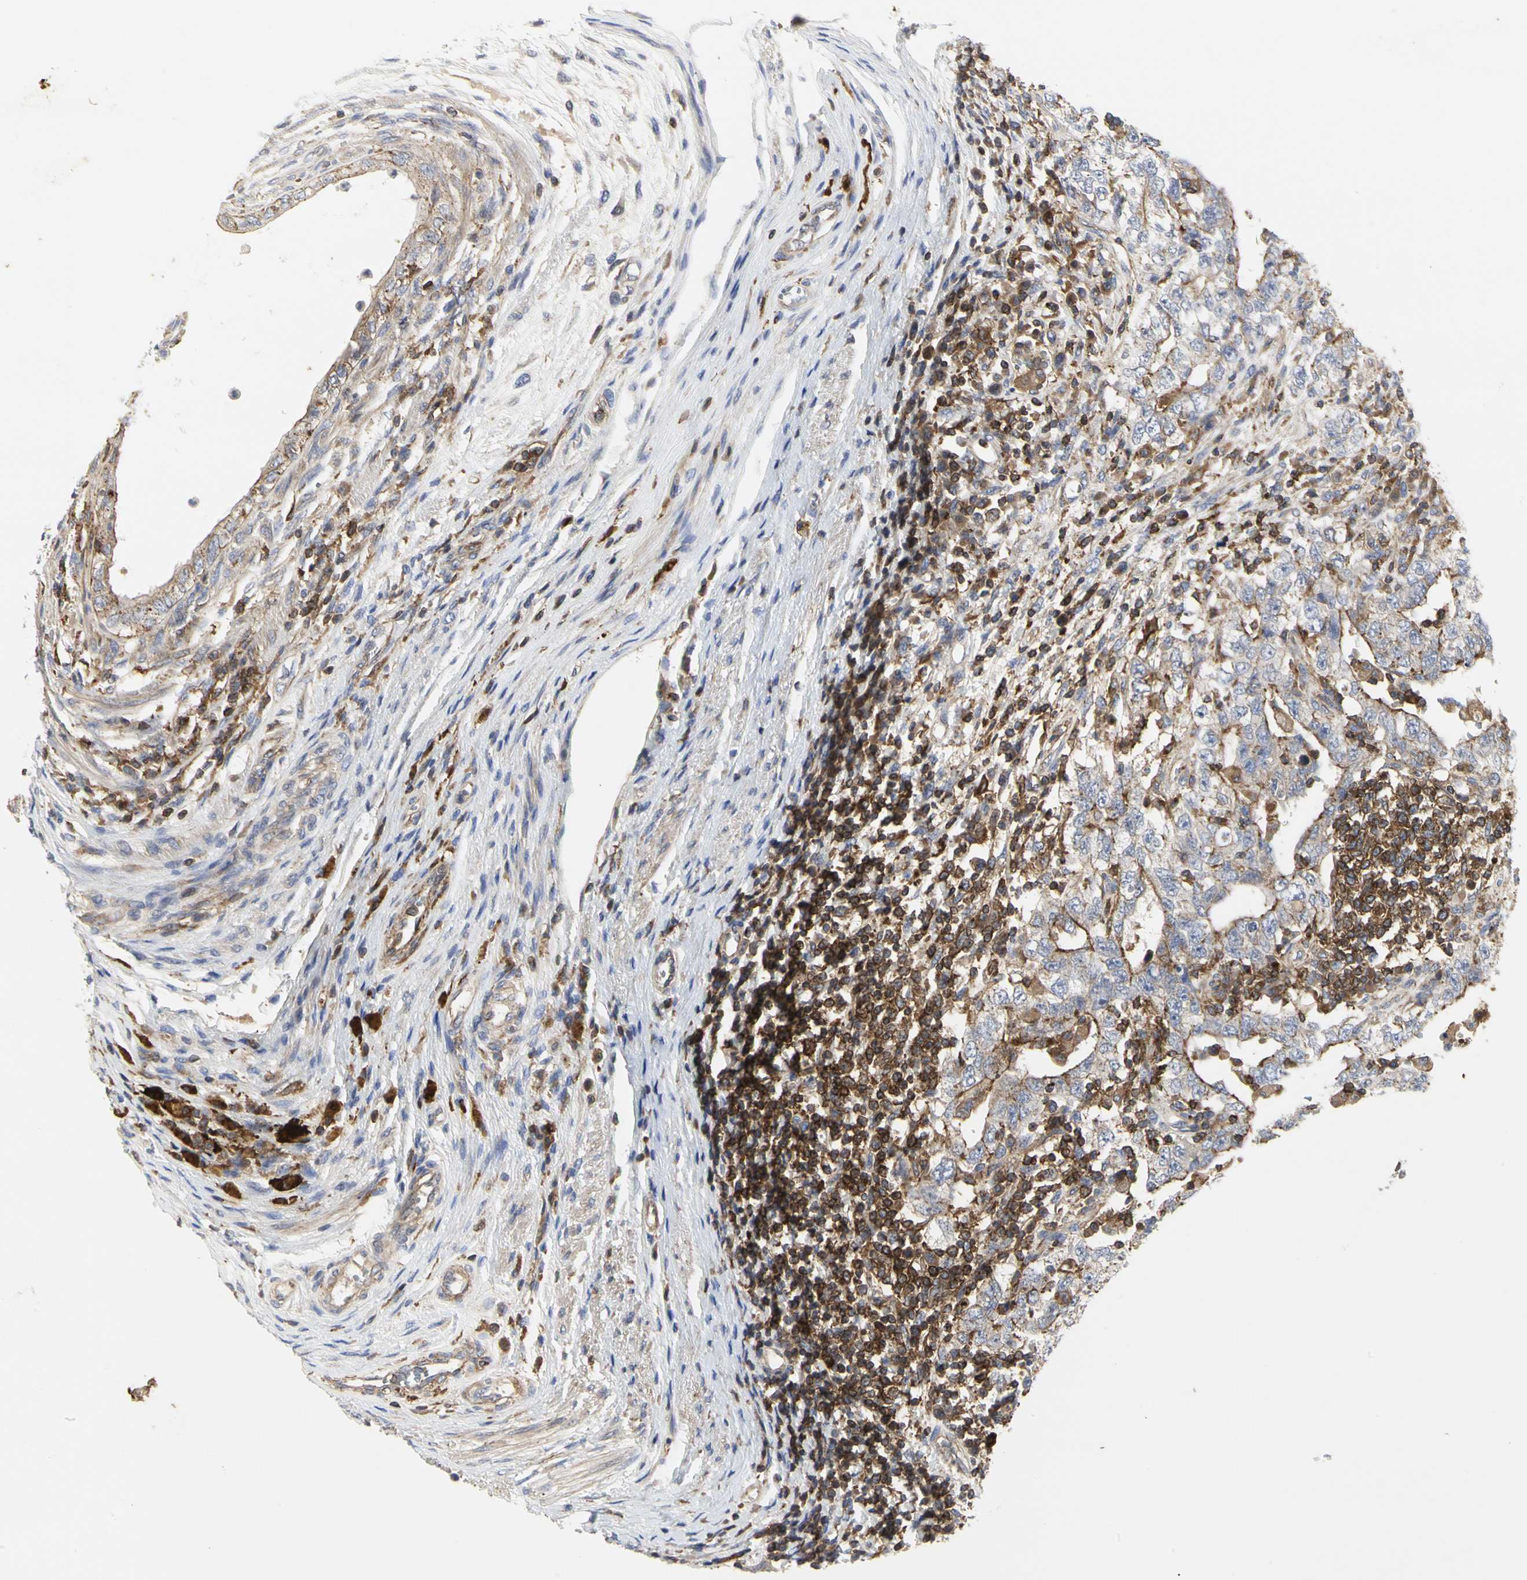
{"staining": {"intensity": "moderate", "quantity": "<25%", "location": "cytoplasmic/membranous"}, "tissue": "testis cancer", "cell_type": "Tumor cells", "image_type": "cancer", "snomed": [{"axis": "morphology", "description": "Carcinoma, Embryonal, NOS"}, {"axis": "topography", "description": "Testis"}], "caption": "Brown immunohistochemical staining in human testis cancer (embryonal carcinoma) reveals moderate cytoplasmic/membranous staining in approximately <25% of tumor cells.", "gene": "NAPG", "patient": {"sex": "male", "age": 26}}